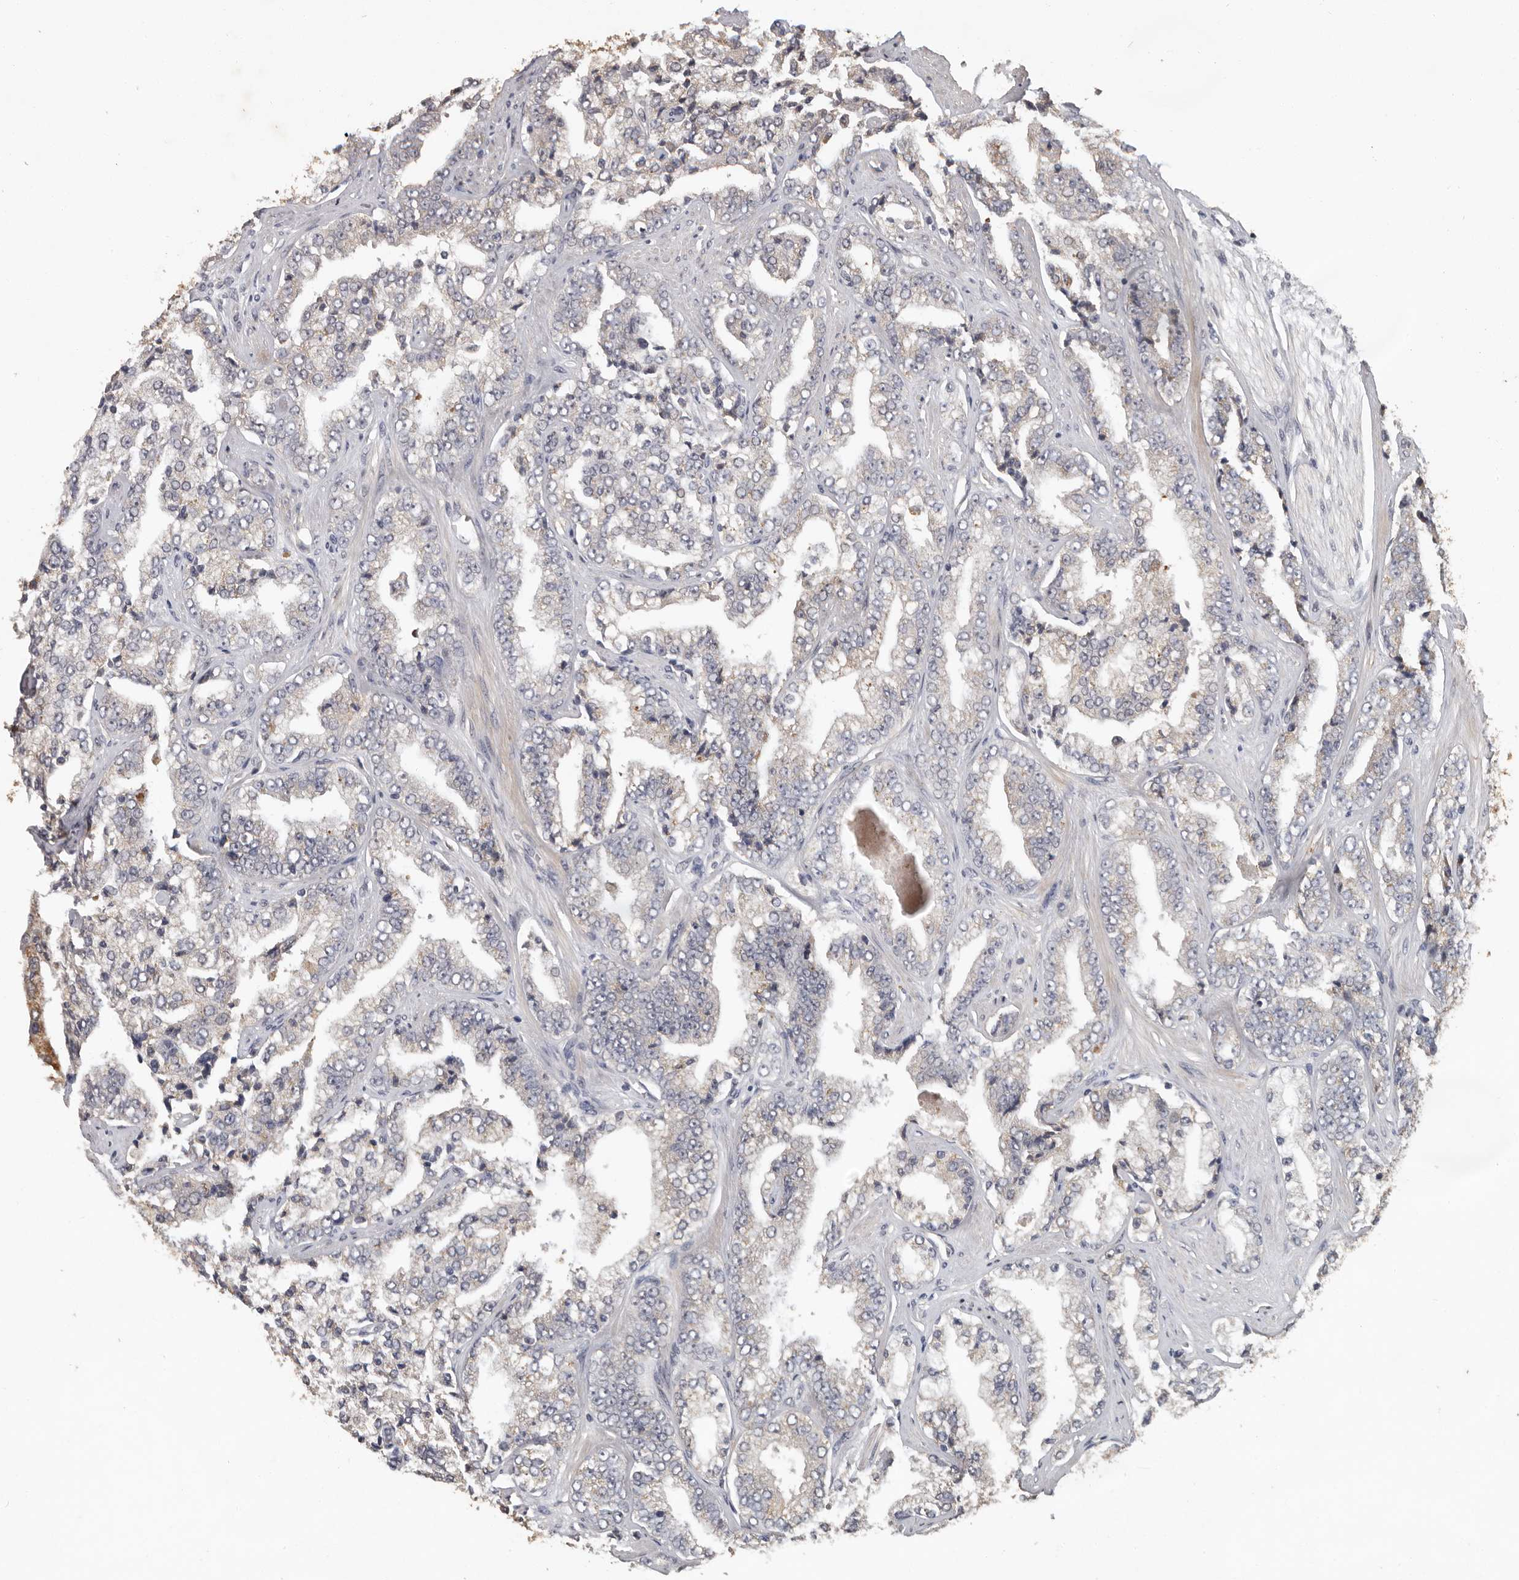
{"staining": {"intensity": "negative", "quantity": "none", "location": "none"}, "tissue": "prostate cancer", "cell_type": "Tumor cells", "image_type": "cancer", "snomed": [{"axis": "morphology", "description": "Adenocarcinoma, High grade"}, {"axis": "topography", "description": "Prostate"}], "caption": "Immunohistochemistry photomicrograph of human adenocarcinoma (high-grade) (prostate) stained for a protein (brown), which reveals no positivity in tumor cells.", "gene": "MTF1", "patient": {"sex": "male", "age": 71}}